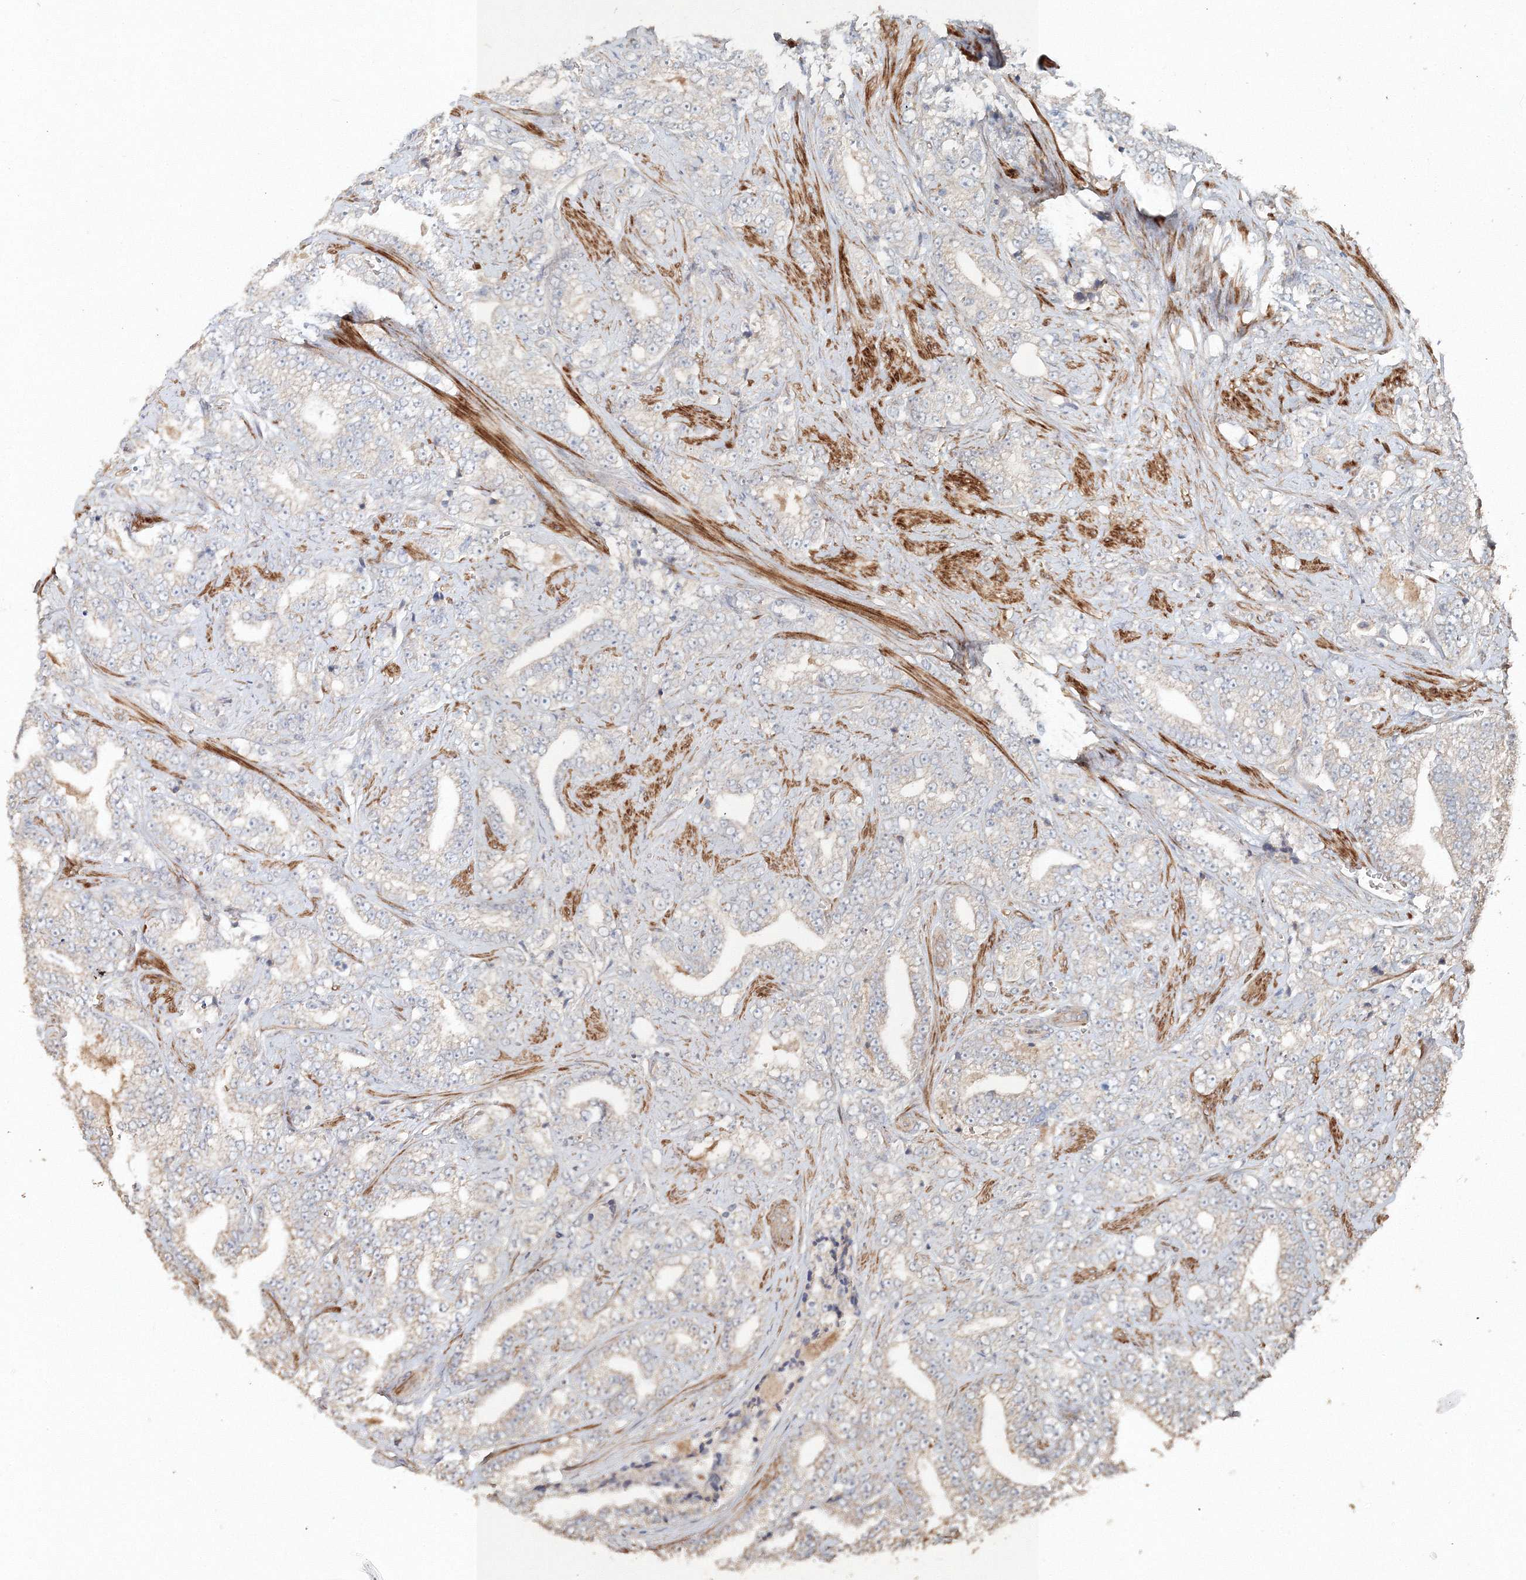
{"staining": {"intensity": "negative", "quantity": "none", "location": "none"}, "tissue": "prostate cancer", "cell_type": "Tumor cells", "image_type": "cancer", "snomed": [{"axis": "morphology", "description": "Adenocarcinoma, High grade"}, {"axis": "topography", "description": "Prostate and seminal vesicle, NOS"}], "caption": "There is no significant staining in tumor cells of prostate adenocarcinoma (high-grade). The staining is performed using DAB brown chromogen with nuclei counter-stained in using hematoxylin.", "gene": "NALF2", "patient": {"sex": "male", "age": 67}}